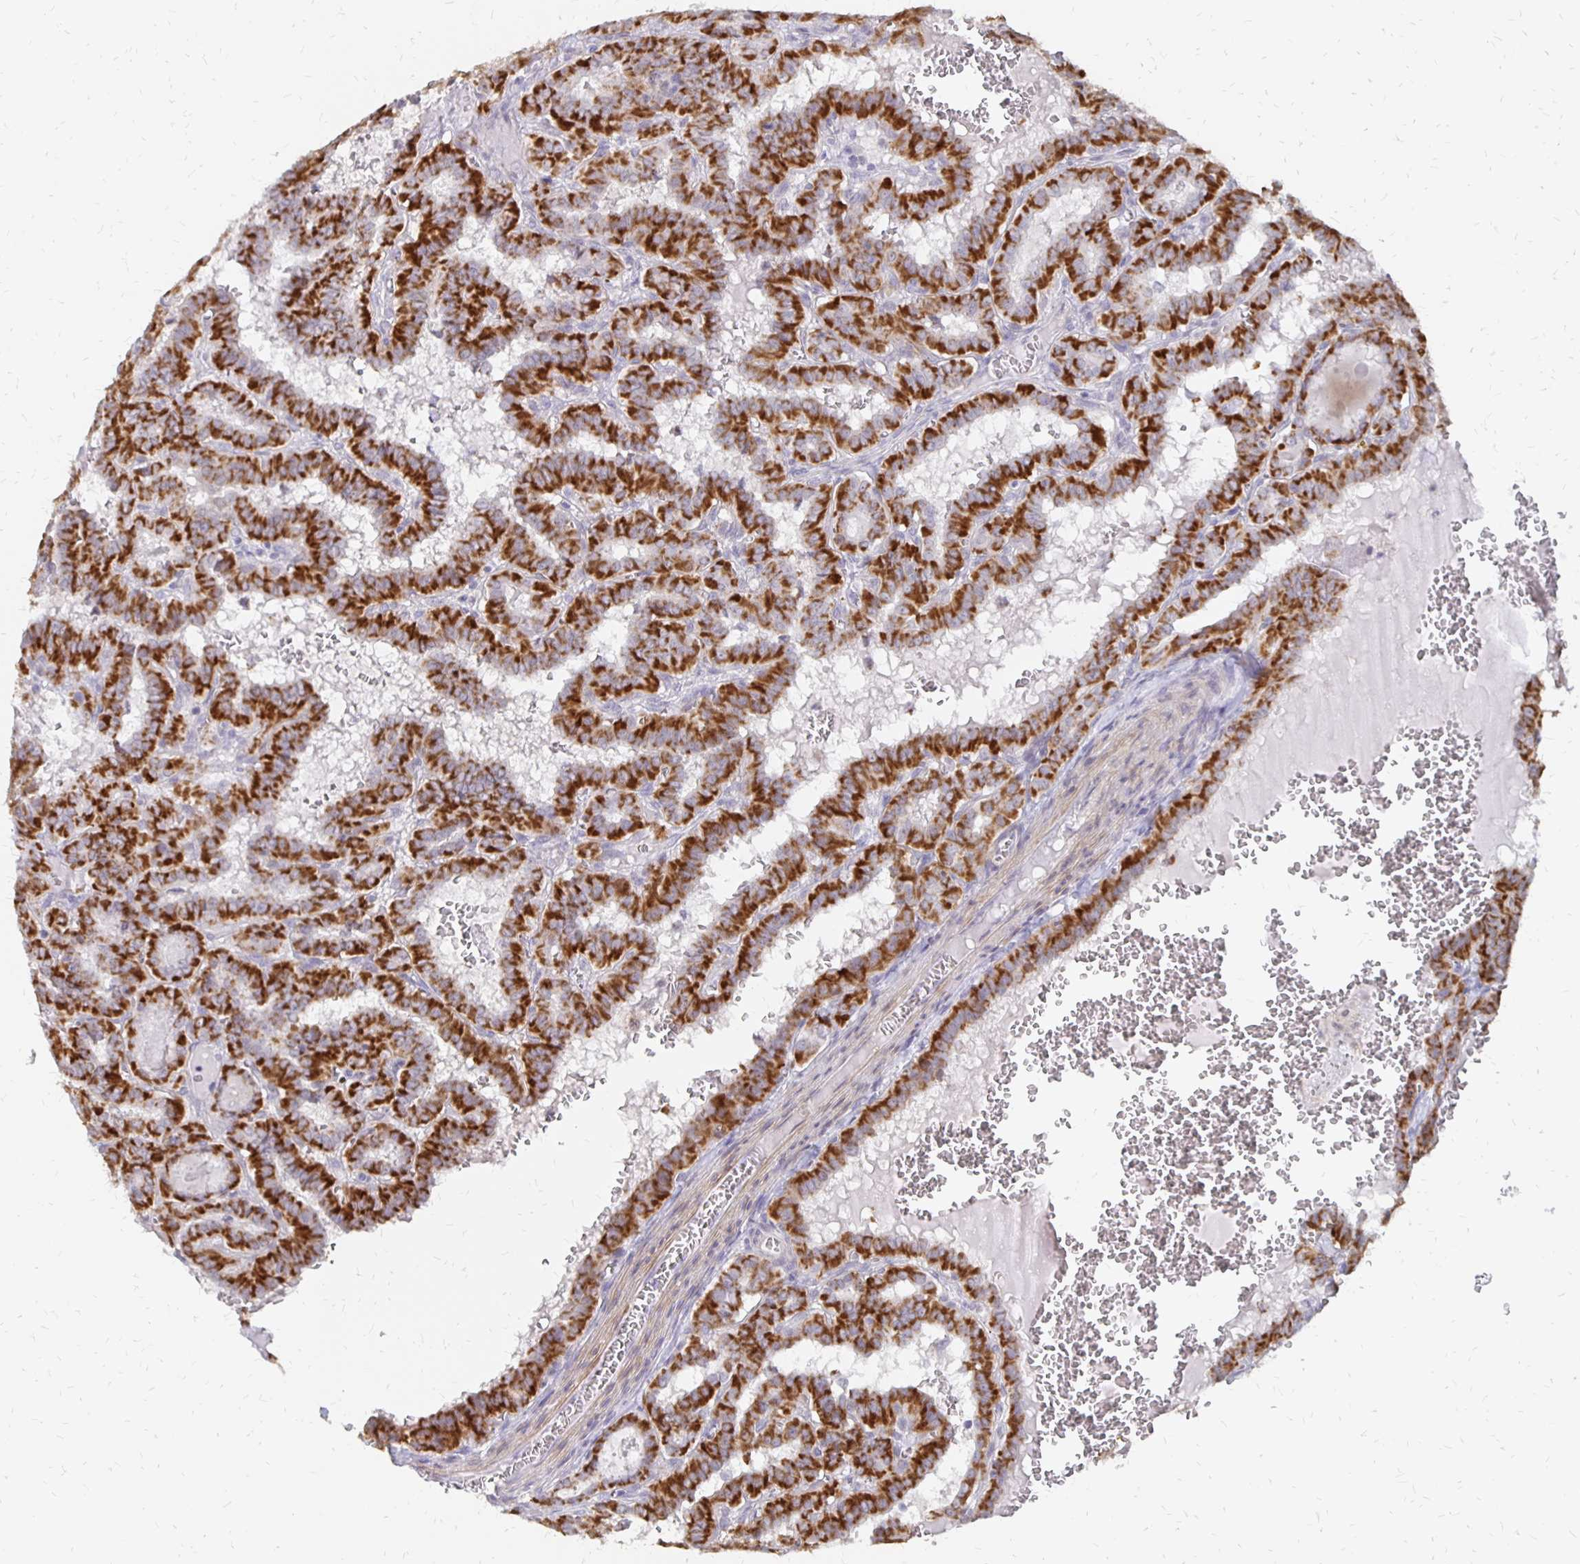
{"staining": {"intensity": "strong", "quantity": ">75%", "location": "cytoplasmic/membranous"}, "tissue": "thyroid cancer", "cell_type": "Tumor cells", "image_type": "cancer", "snomed": [{"axis": "morphology", "description": "Papillary adenocarcinoma, NOS"}, {"axis": "topography", "description": "Thyroid gland"}], "caption": "Immunohistochemistry of human thyroid cancer demonstrates high levels of strong cytoplasmic/membranous expression in approximately >75% of tumor cells.", "gene": "ATOSB", "patient": {"sex": "female", "age": 21}}